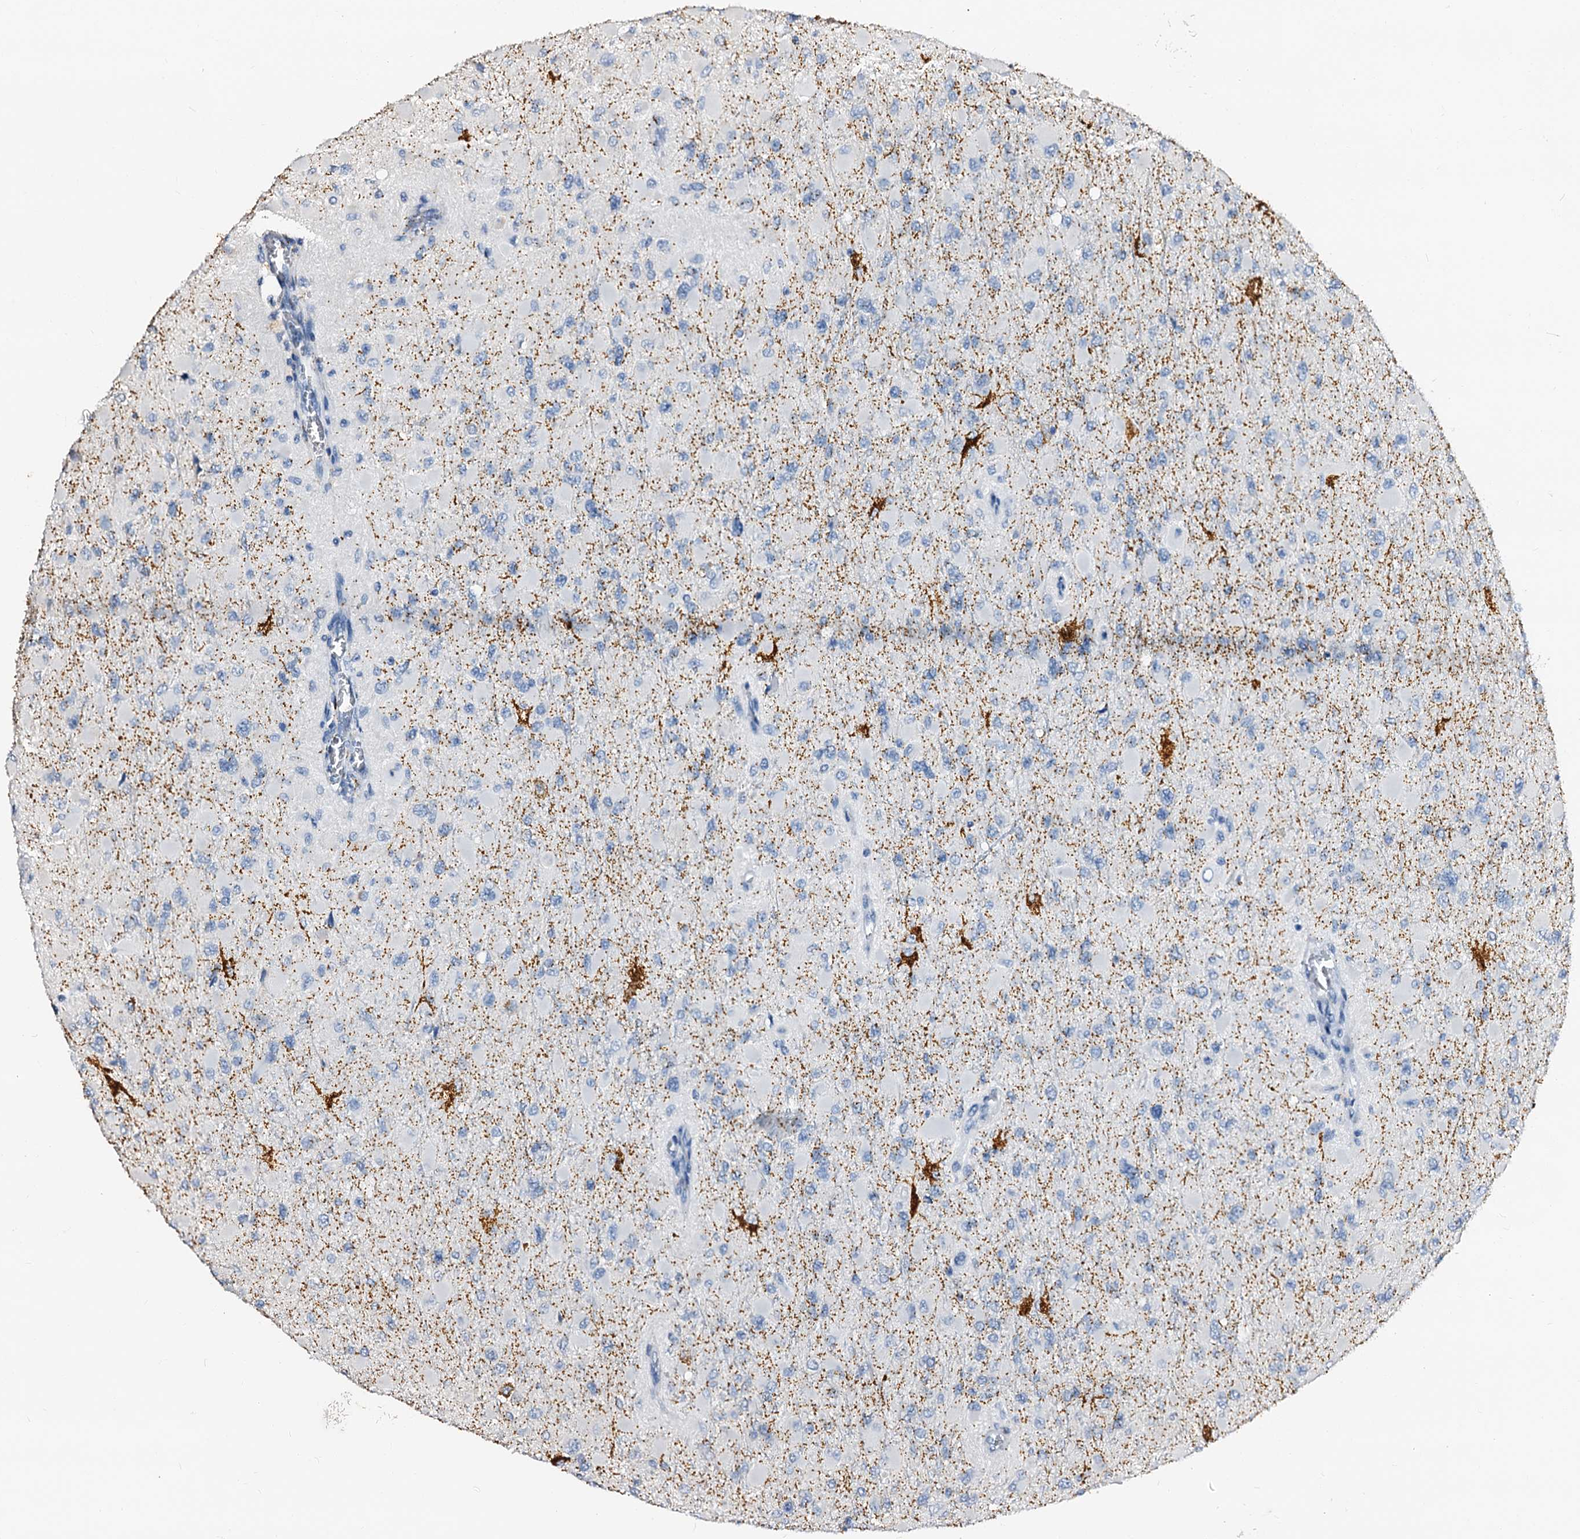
{"staining": {"intensity": "negative", "quantity": "none", "location": "none"}, "tissue": "glioma", "cell_type": "Tumor cells", "image_type": "cancer", "snomed": [{"axis": "morphology", "description": "Glioma, malignant, High grade"}, {"axis": "topography", "description": "Cerebral cortex"}], "caption": "The micrograph reveals no staining of tumor cells in glioma.", "gene": "MAOB", "patient": {"sex": "female", "age": 36}}